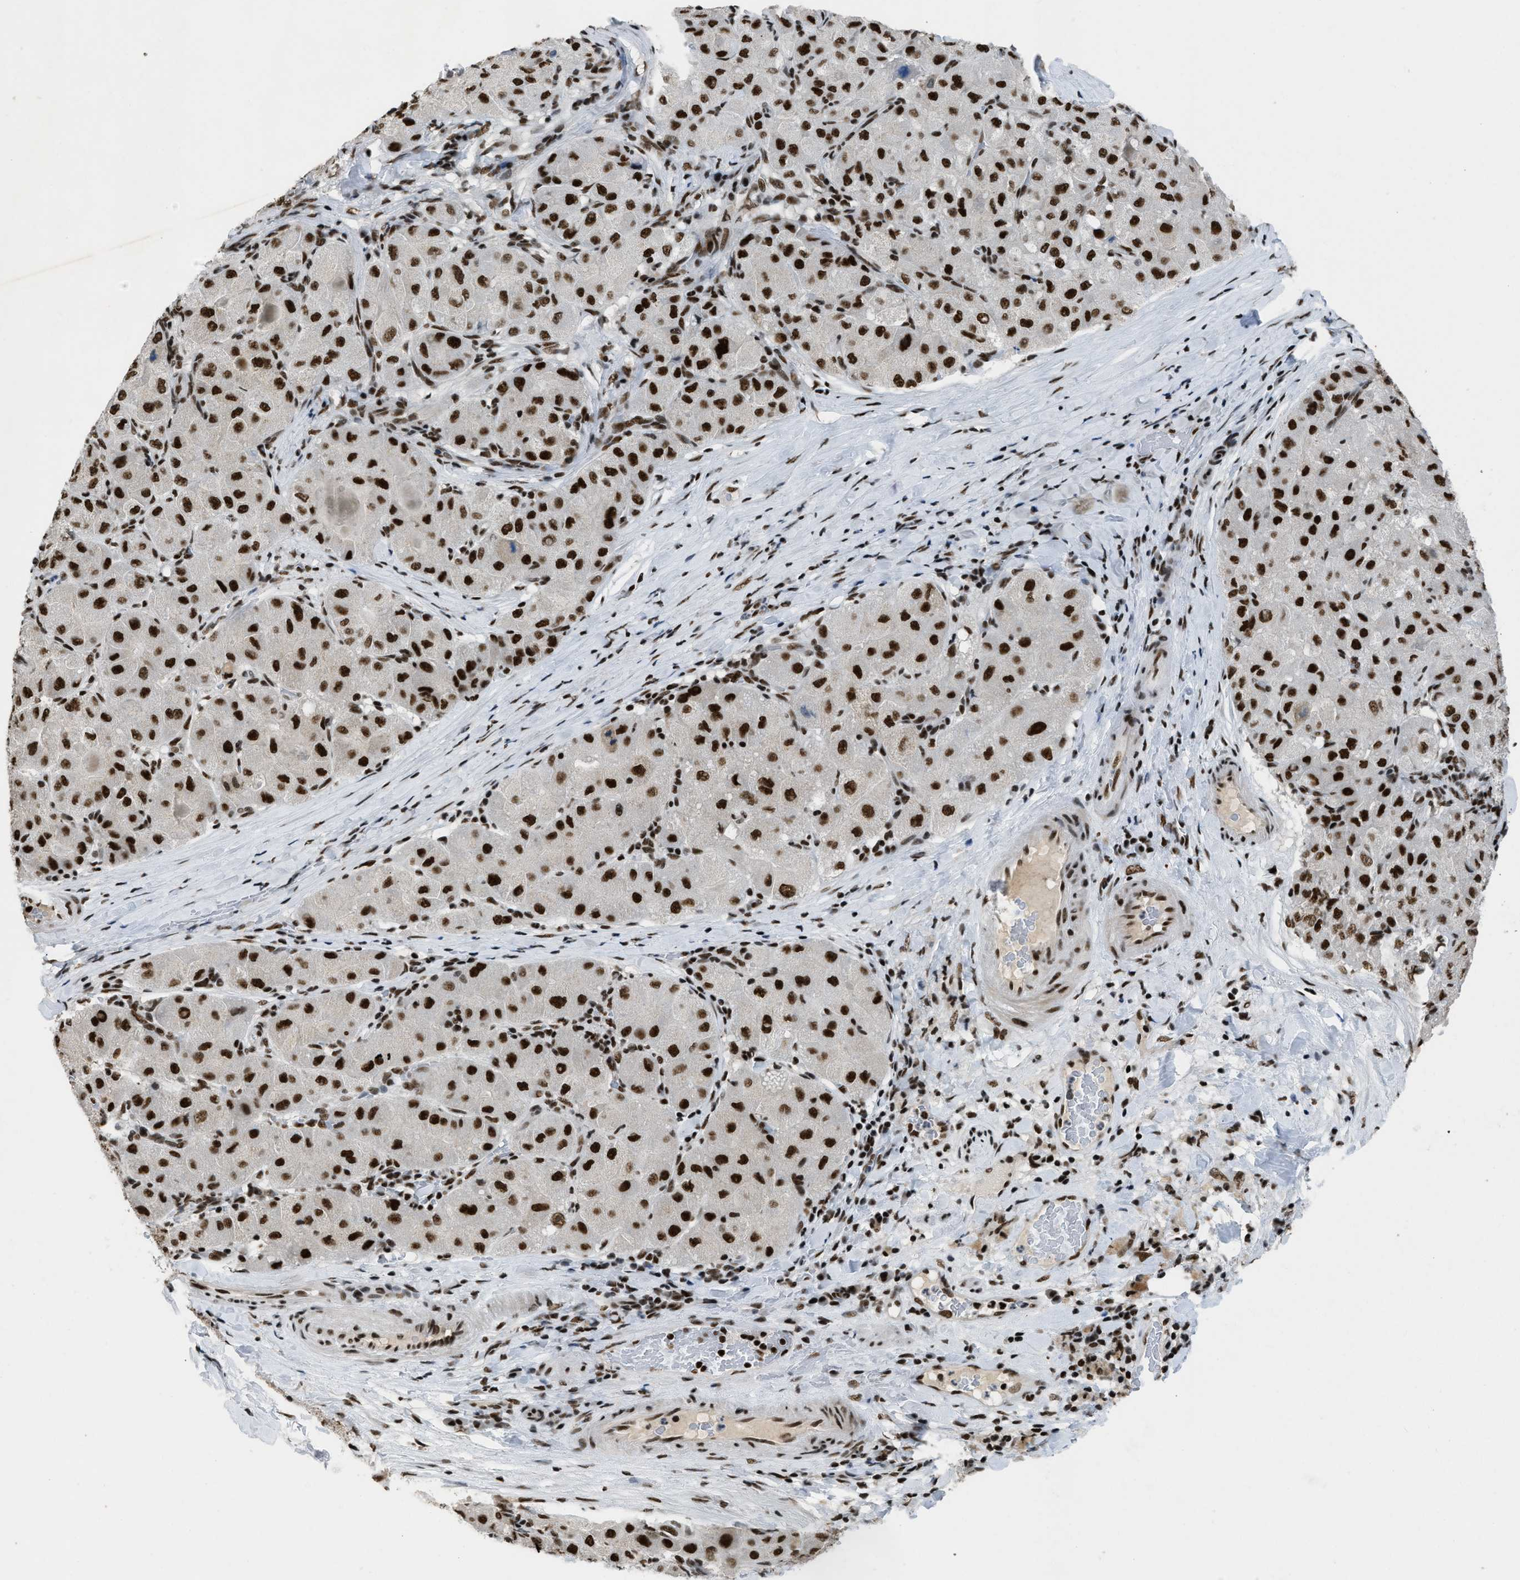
{"staining": {"intensity": "strong", "quantity": ">75%", "location": "nuclear"}, "tissue": "liver cancer", "cell_type": "Tumor cells", "image_type": "cancer", "snomed": [{"axis": "morphology", "description": "Carcinoma, Hepatocellular, NOS"}, {"axis": "topography", "description": "Liver"}], "caption": "Immunohistochemical staining of human liver cancer displays high levels of strong nuclear expression in about >75% of tumor cells.", "gene": "SCAF4", "patient": {"sex": "male", "age": 80}}